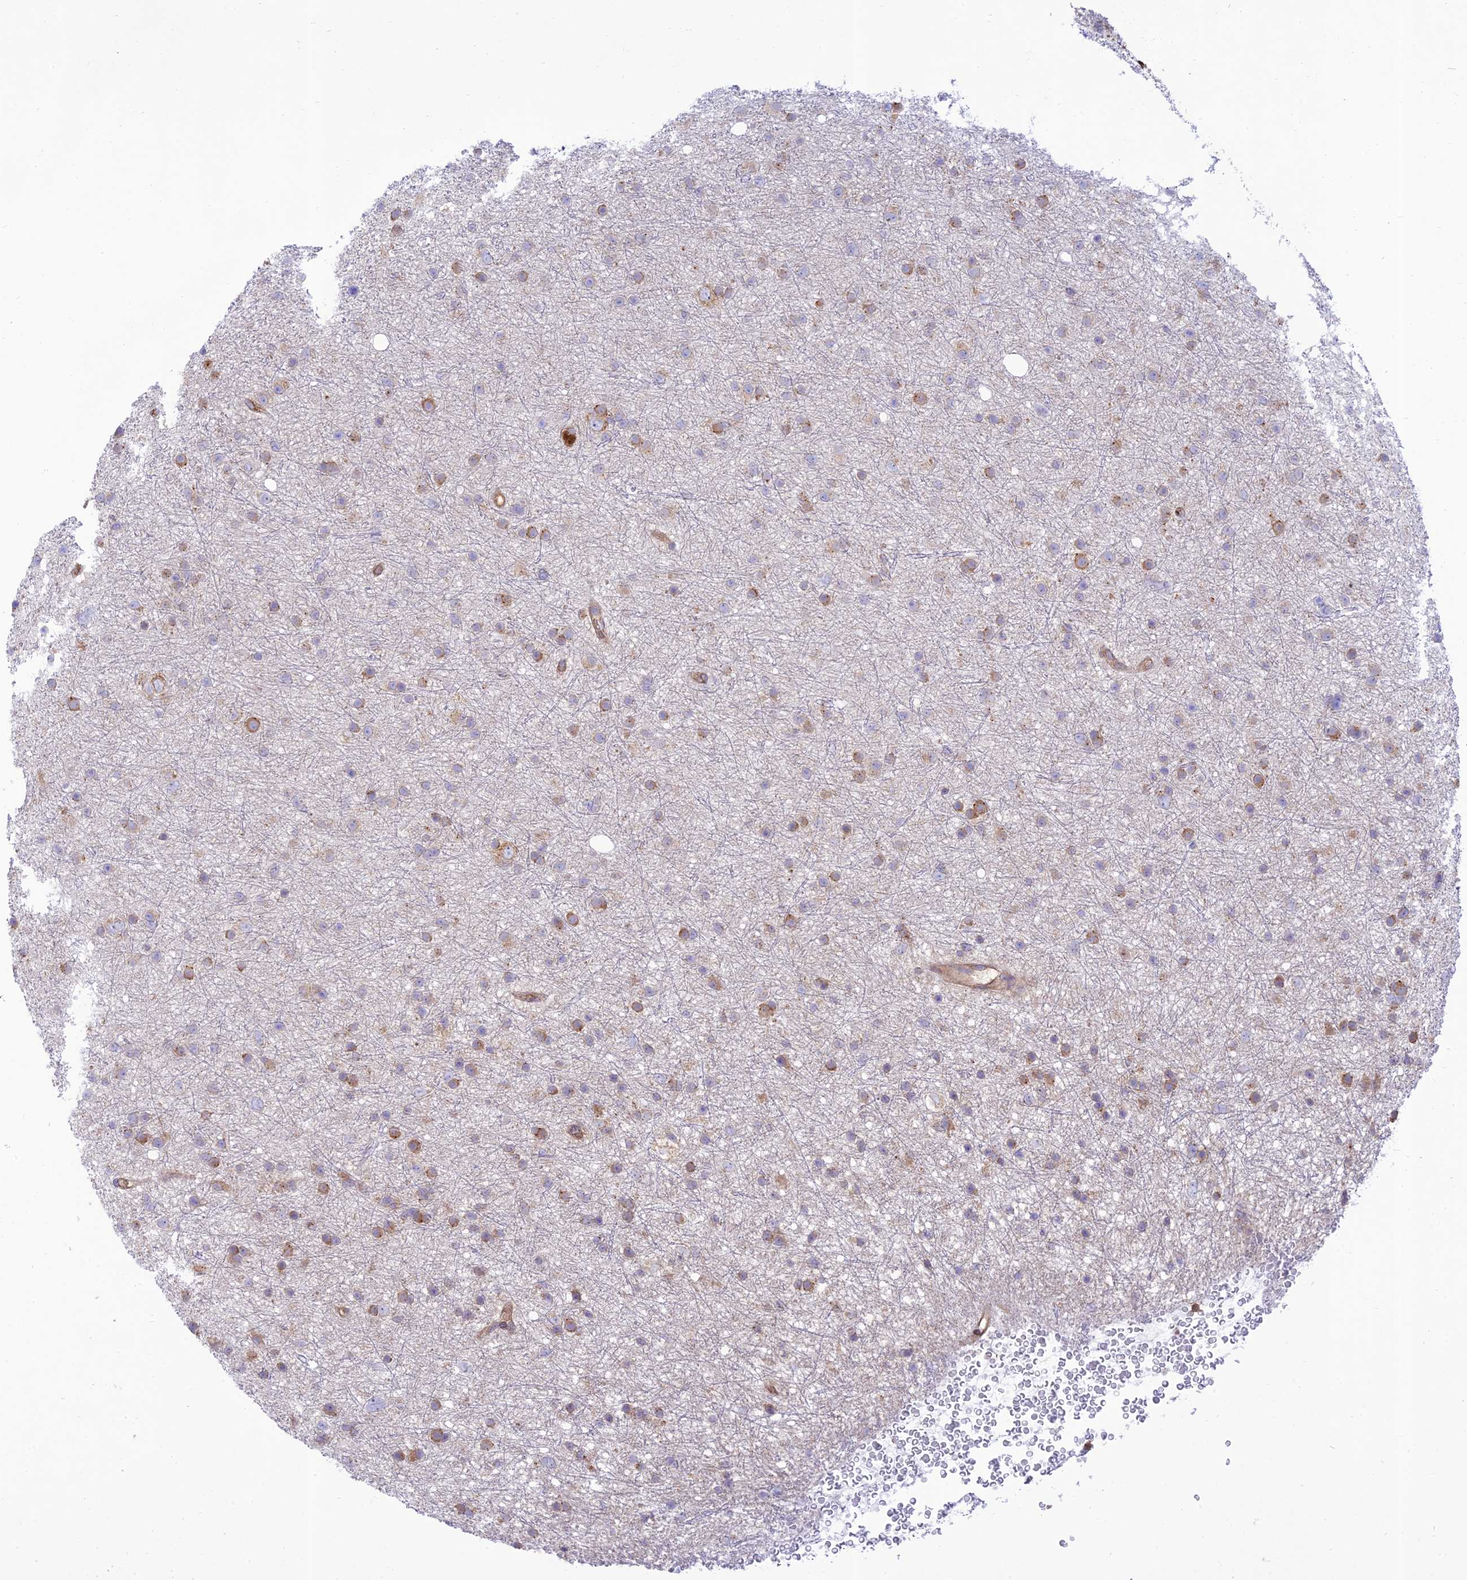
{"staining": {"intensity": "moderate", "quantity": "25%-75%", "location": "cytoplasmic/membranous"}, "tissue": "glioma", "cell_type": "Tumor cells", "image_type": "cancer", "snomed": [{"axis": "morphology", "description": "Glioma, malignant, Low grade"}, {"axis": "topography", "description": "Cerebral cortex"}], "caption": "Human glioma stained with a protein marker displays moderate staining in tumor cells.", "gene": "PIMREG", "patient": {"sex": "female", "age": 39}}